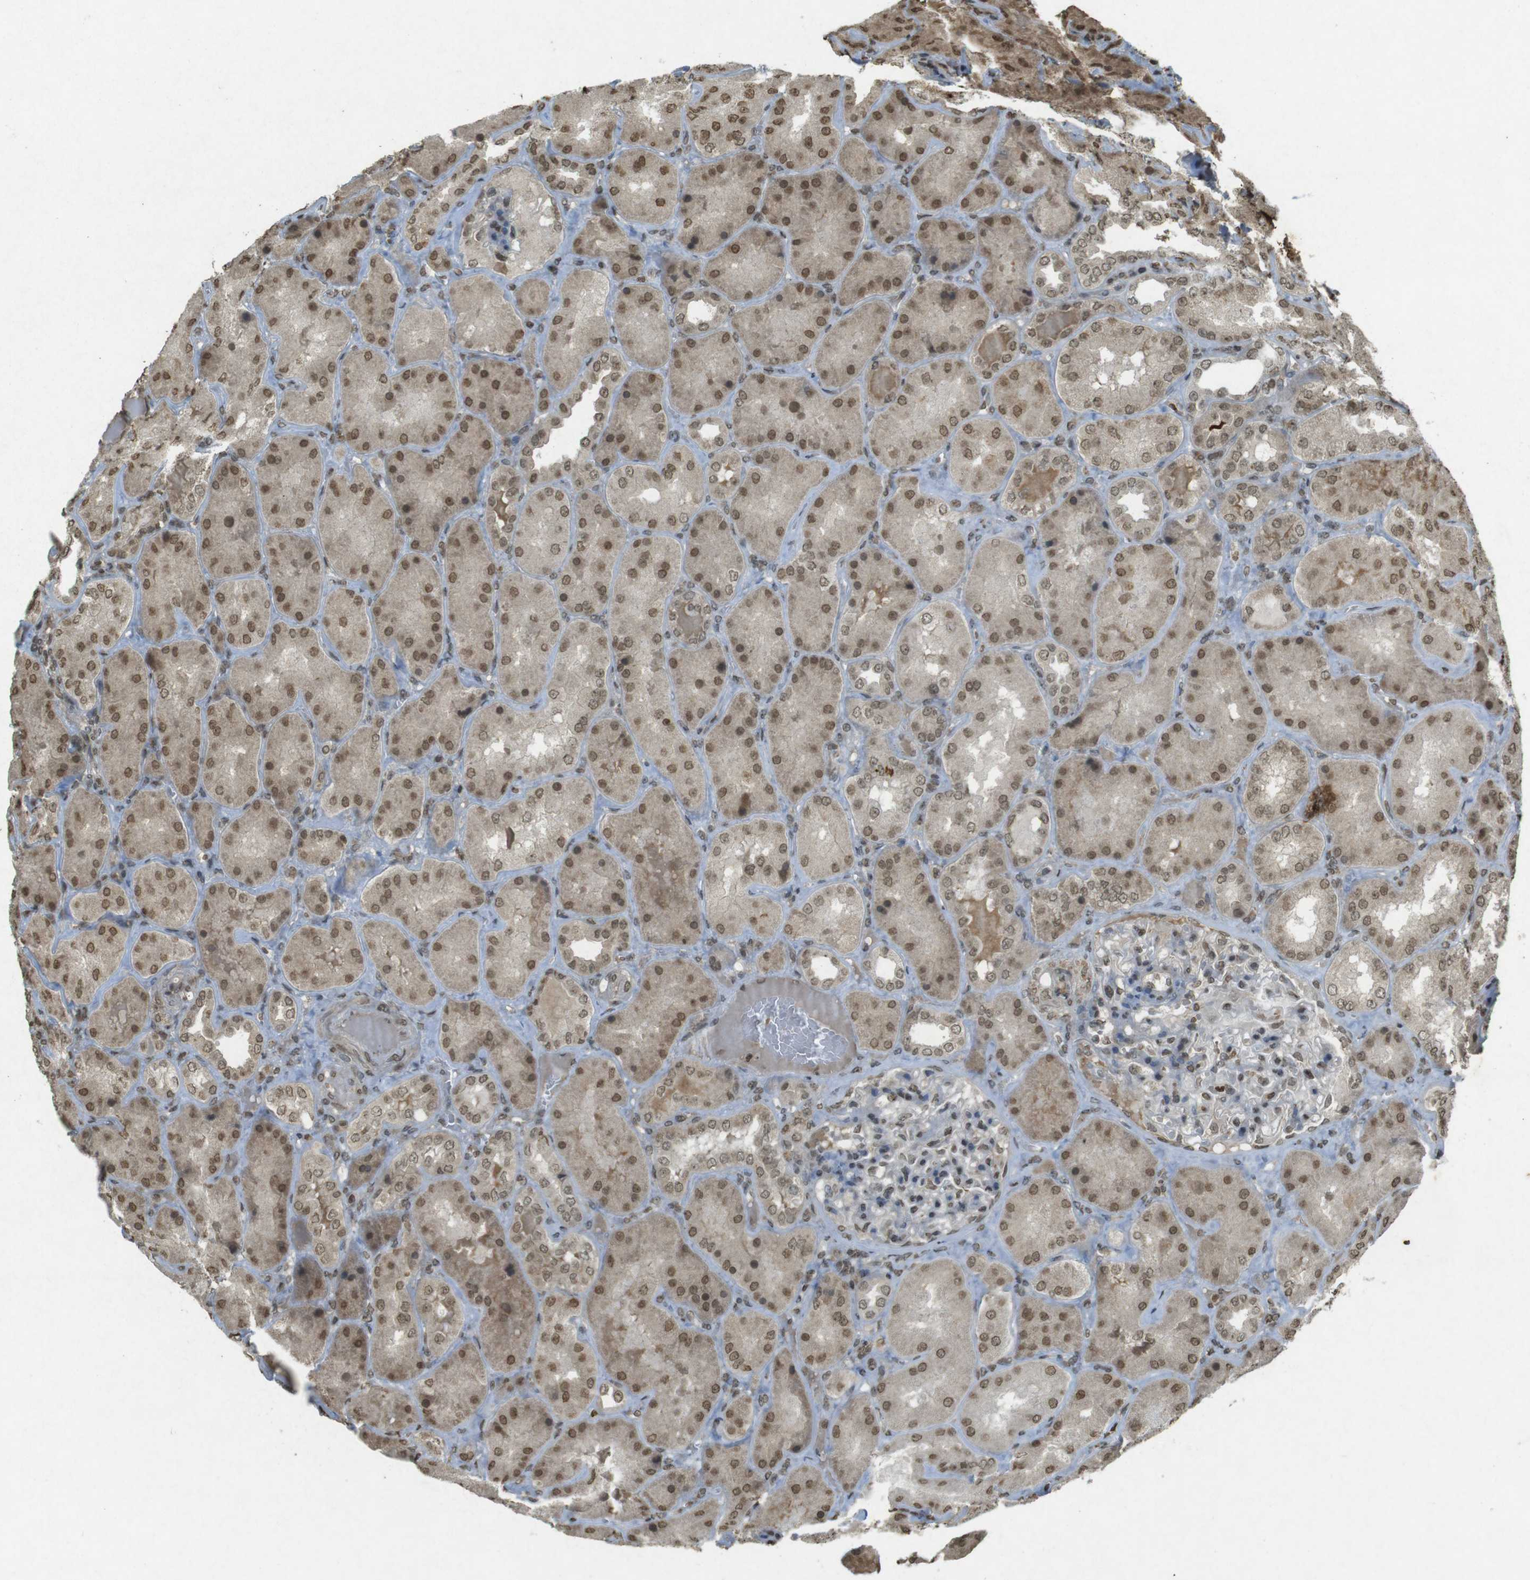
{"staining": {"intensity": "moderate", "quantity": ">75%", "location": "nuclear"}, "tissue": "kidney", "cell_type": "Cells in glomeruli", "image_type": "normal", "snomed": [{"axis": "morphology", "description": "Normal tissue, NOS"}, {"axis": "topography", "description": "Kidney"}], "caption": "The photomicrograph shows a brown stain indicating the presence of a protein in the nuclear of cells in glomeruli in kidney.", "gene": "ORC4", "patient": {"sex": "female", "age": 56}}